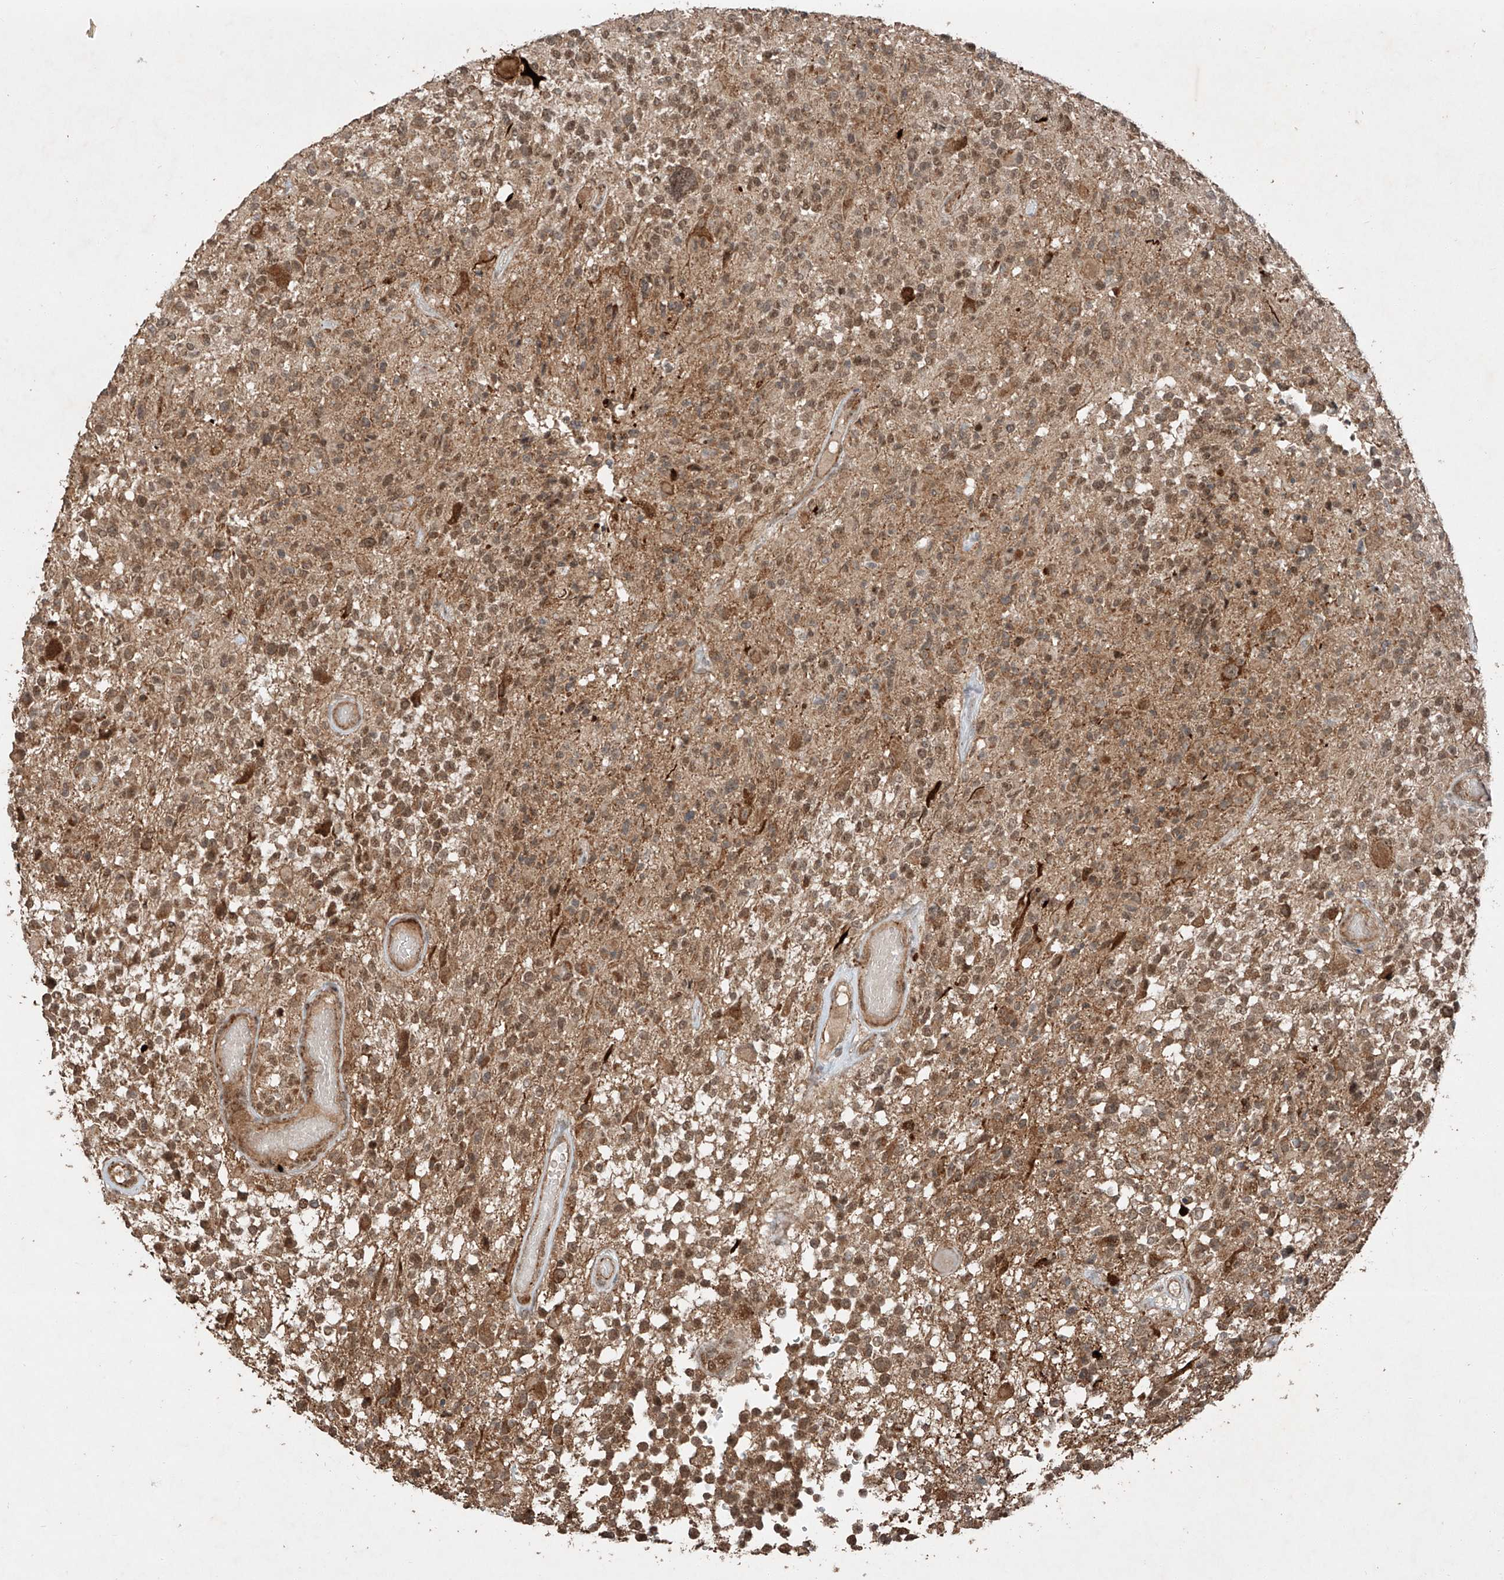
{"staining": {"intensity": "moderate", "quantity": "25%-75%", "location": "cytoplasmic/membranous,nuclear"}, "tissue": "glioma", "cell_type": "Tumor cells", "image_type": "cancer", "snomed": [{"axis": "morphology", "description": "Glioma, malignant, High grade"}, {"axis": "morphology", "description": "Glioblastoma, NOS"}, {"axis": "topography", "description": "Brain"}], "caption": "The micrograph reveals a brown stain indicating the presence of a protein in the cytoplasmic/membranous and nuclear of tumor cells in malignant glioma (high-grade).", "gene": "ZNF620", "patient": {"sex": "male", "age": 60}}